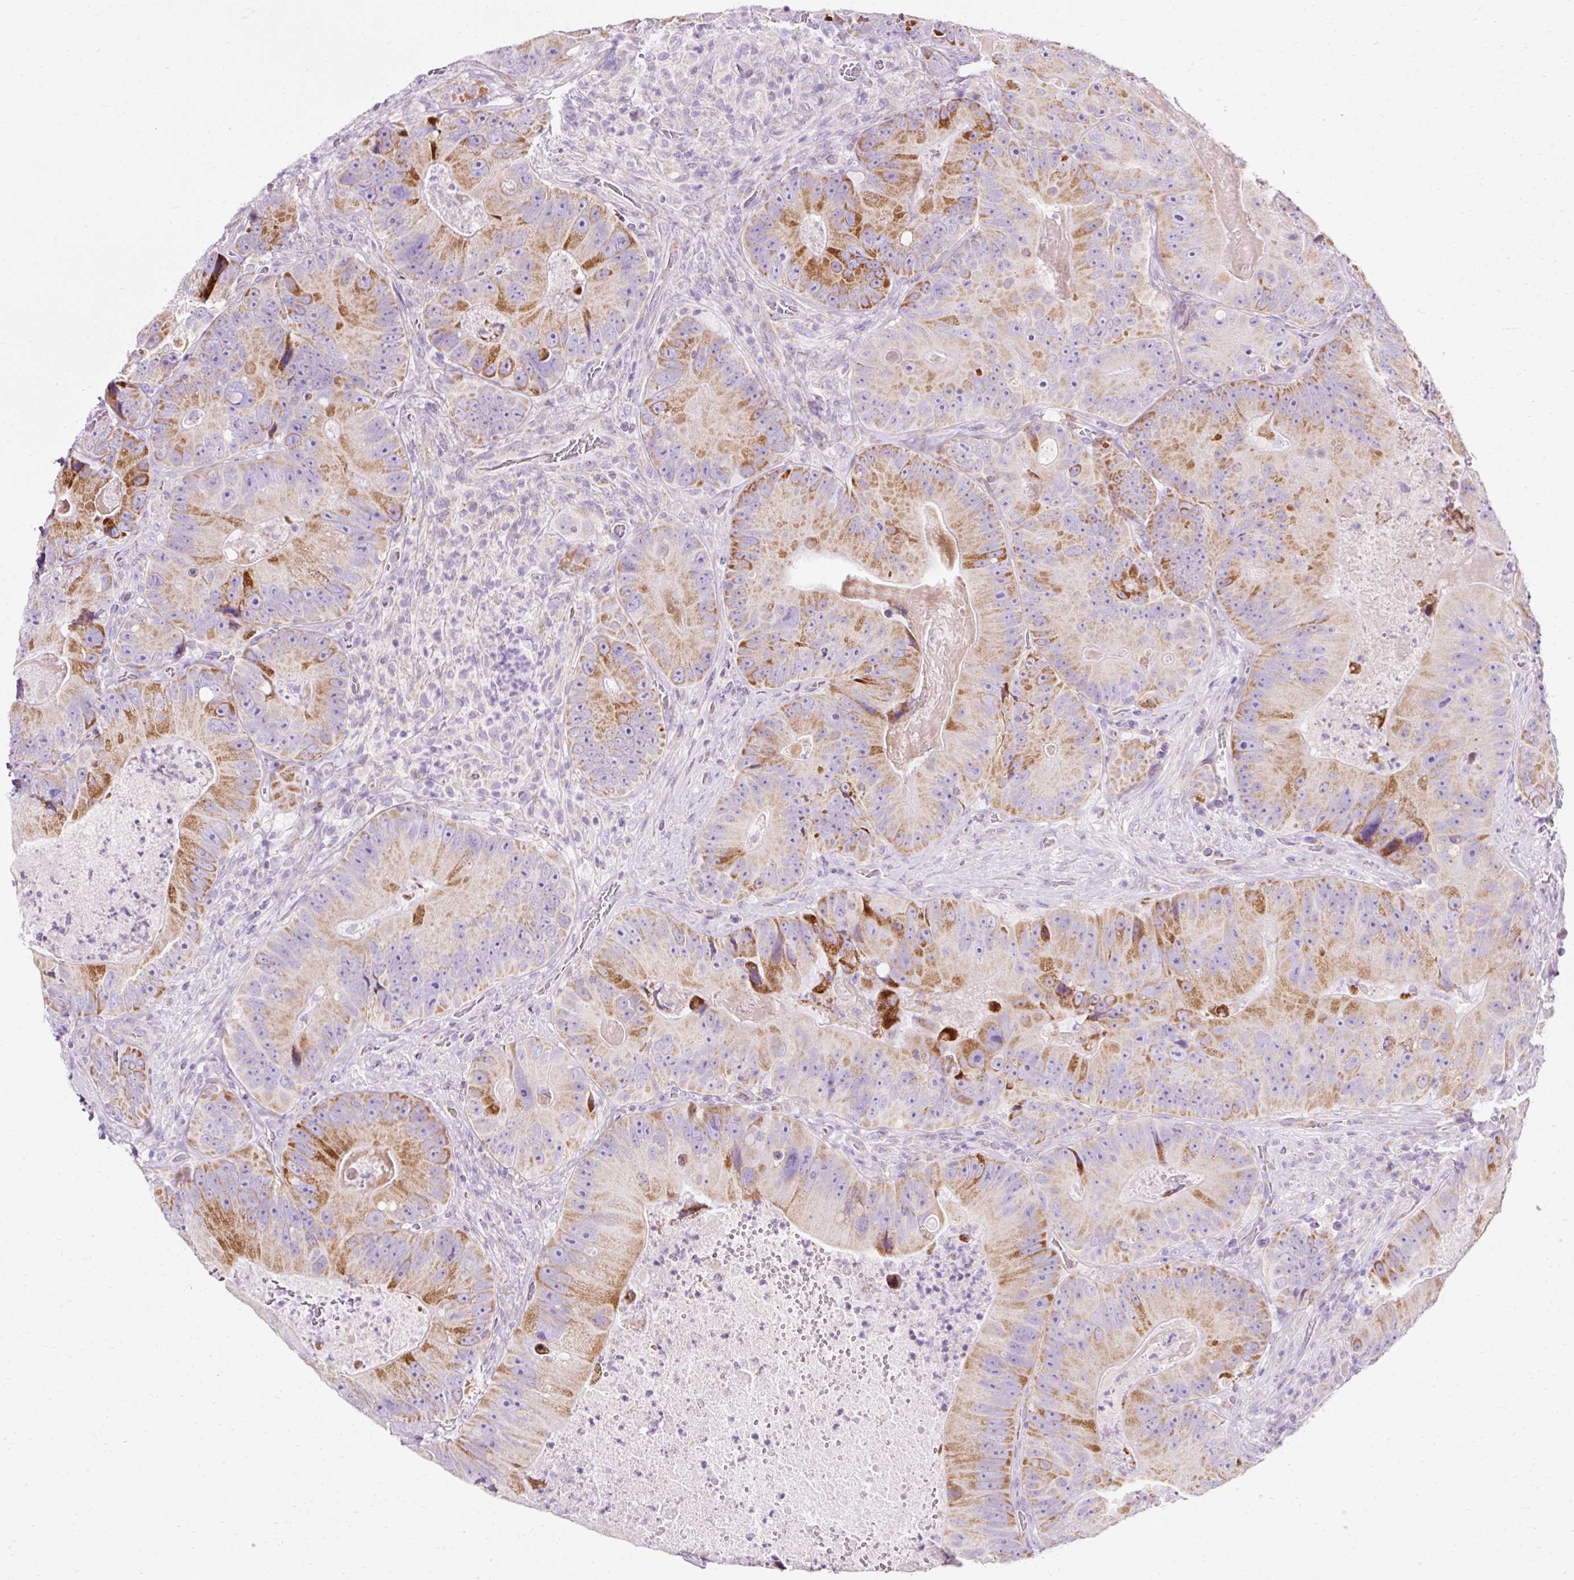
{"staining": {"intensity": "moderate", "quantity": "25%-75%", "location": "cytoplasmic/membranous"}, "tissue": "colorectal cancer", "cell_type": "Tumor cells", "image_type": "cancer", "snomed": [{"axis": "morphology", "description": "Adenocarcinoma, NOS"}, {"axis": "topography", "description": "Colon"}], "caption": "Immunohistochemical staining of human colorectal adenocarcinoma shows moderate cytoplasmic/membranous protein expression in about 25%-75% of tumor cells.", "gene": "PLPP2", "patient": {"sex": "female", "age": 86}}